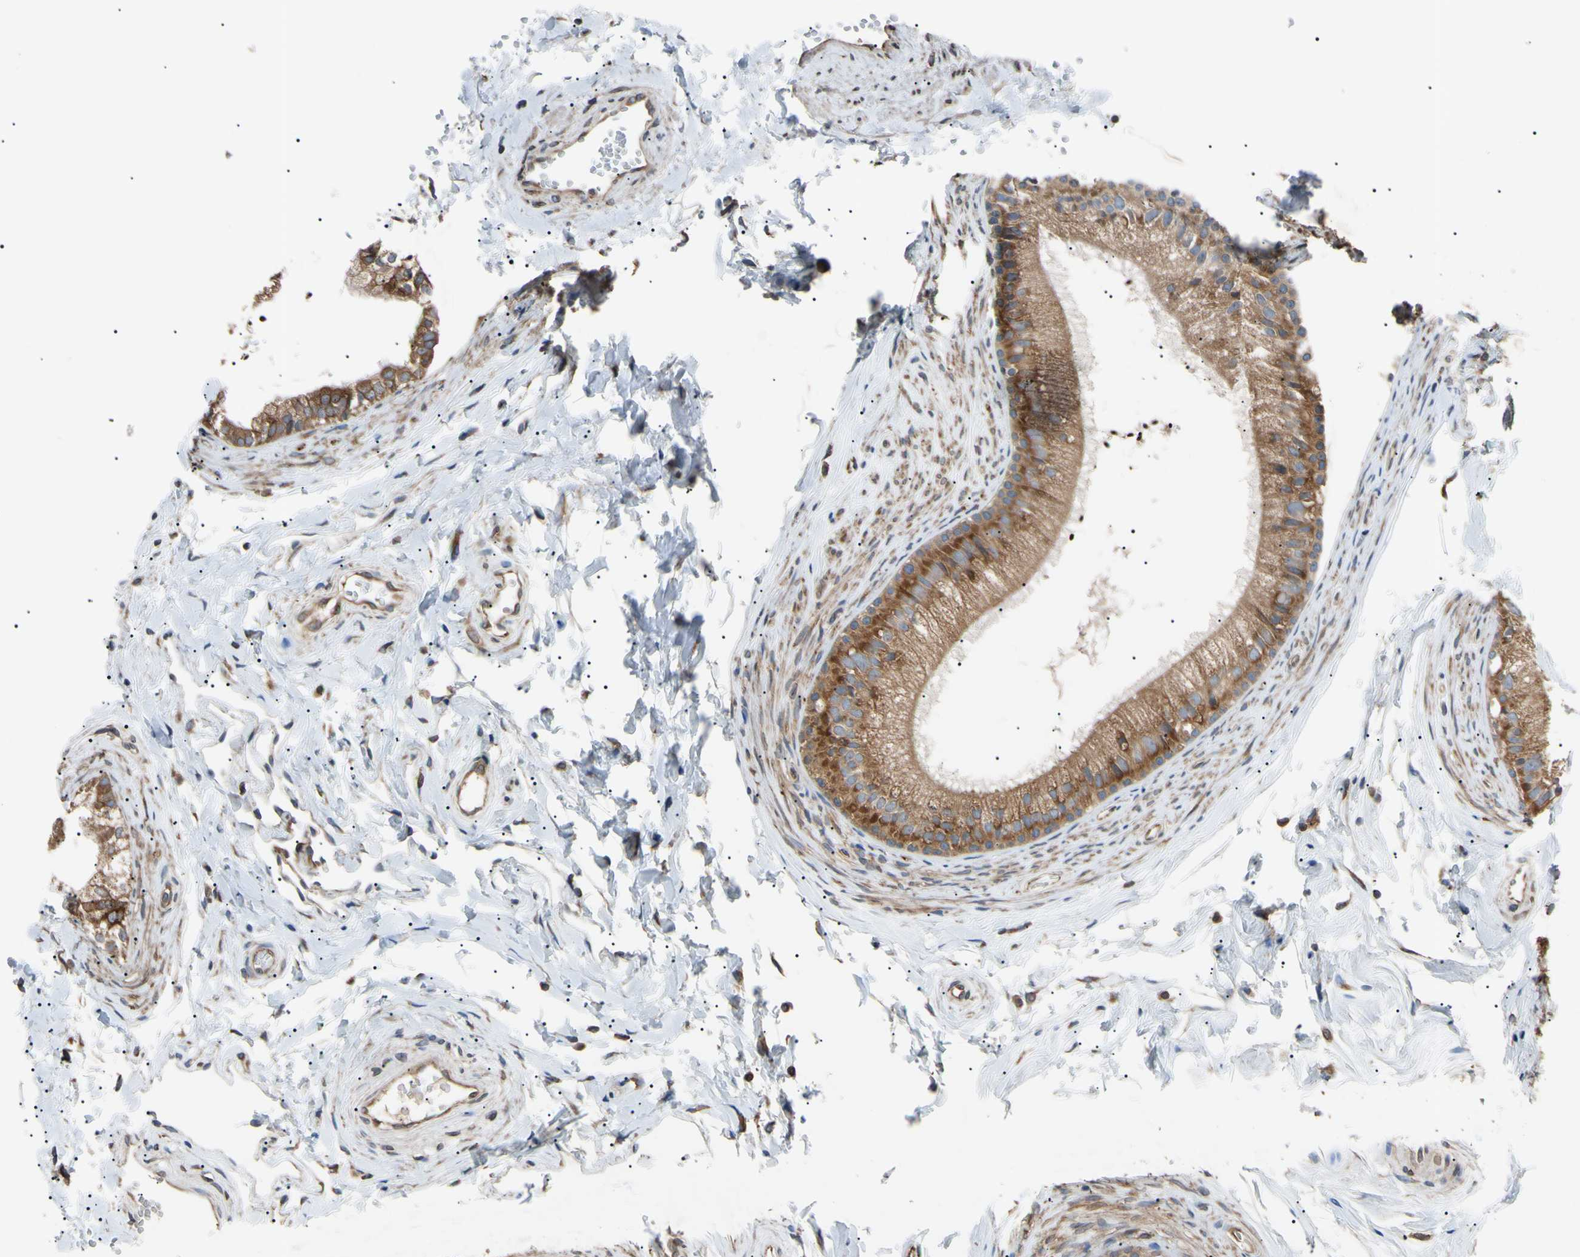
{"staining": {"intensity": "moderate", "quantity": ">75%", "location": "cytoplasmic/membranous"}, "tissue": "epididymis", "cell_type": "Glandular cells", "image_type": "normal", "snomed": [{"axis": "morphology", "description": "Normal tissue, NOS"}, {"axis": "topography", "description": "Epididymis"}], "caption": "About >75% of glandular cells in normal human epididymis display moderate cytoplasmic/membranous protein positivity as visualized by brown immunohistochemical staining.", "gene": "VAPA", "patient": {"sex": "male", "age": 56}}